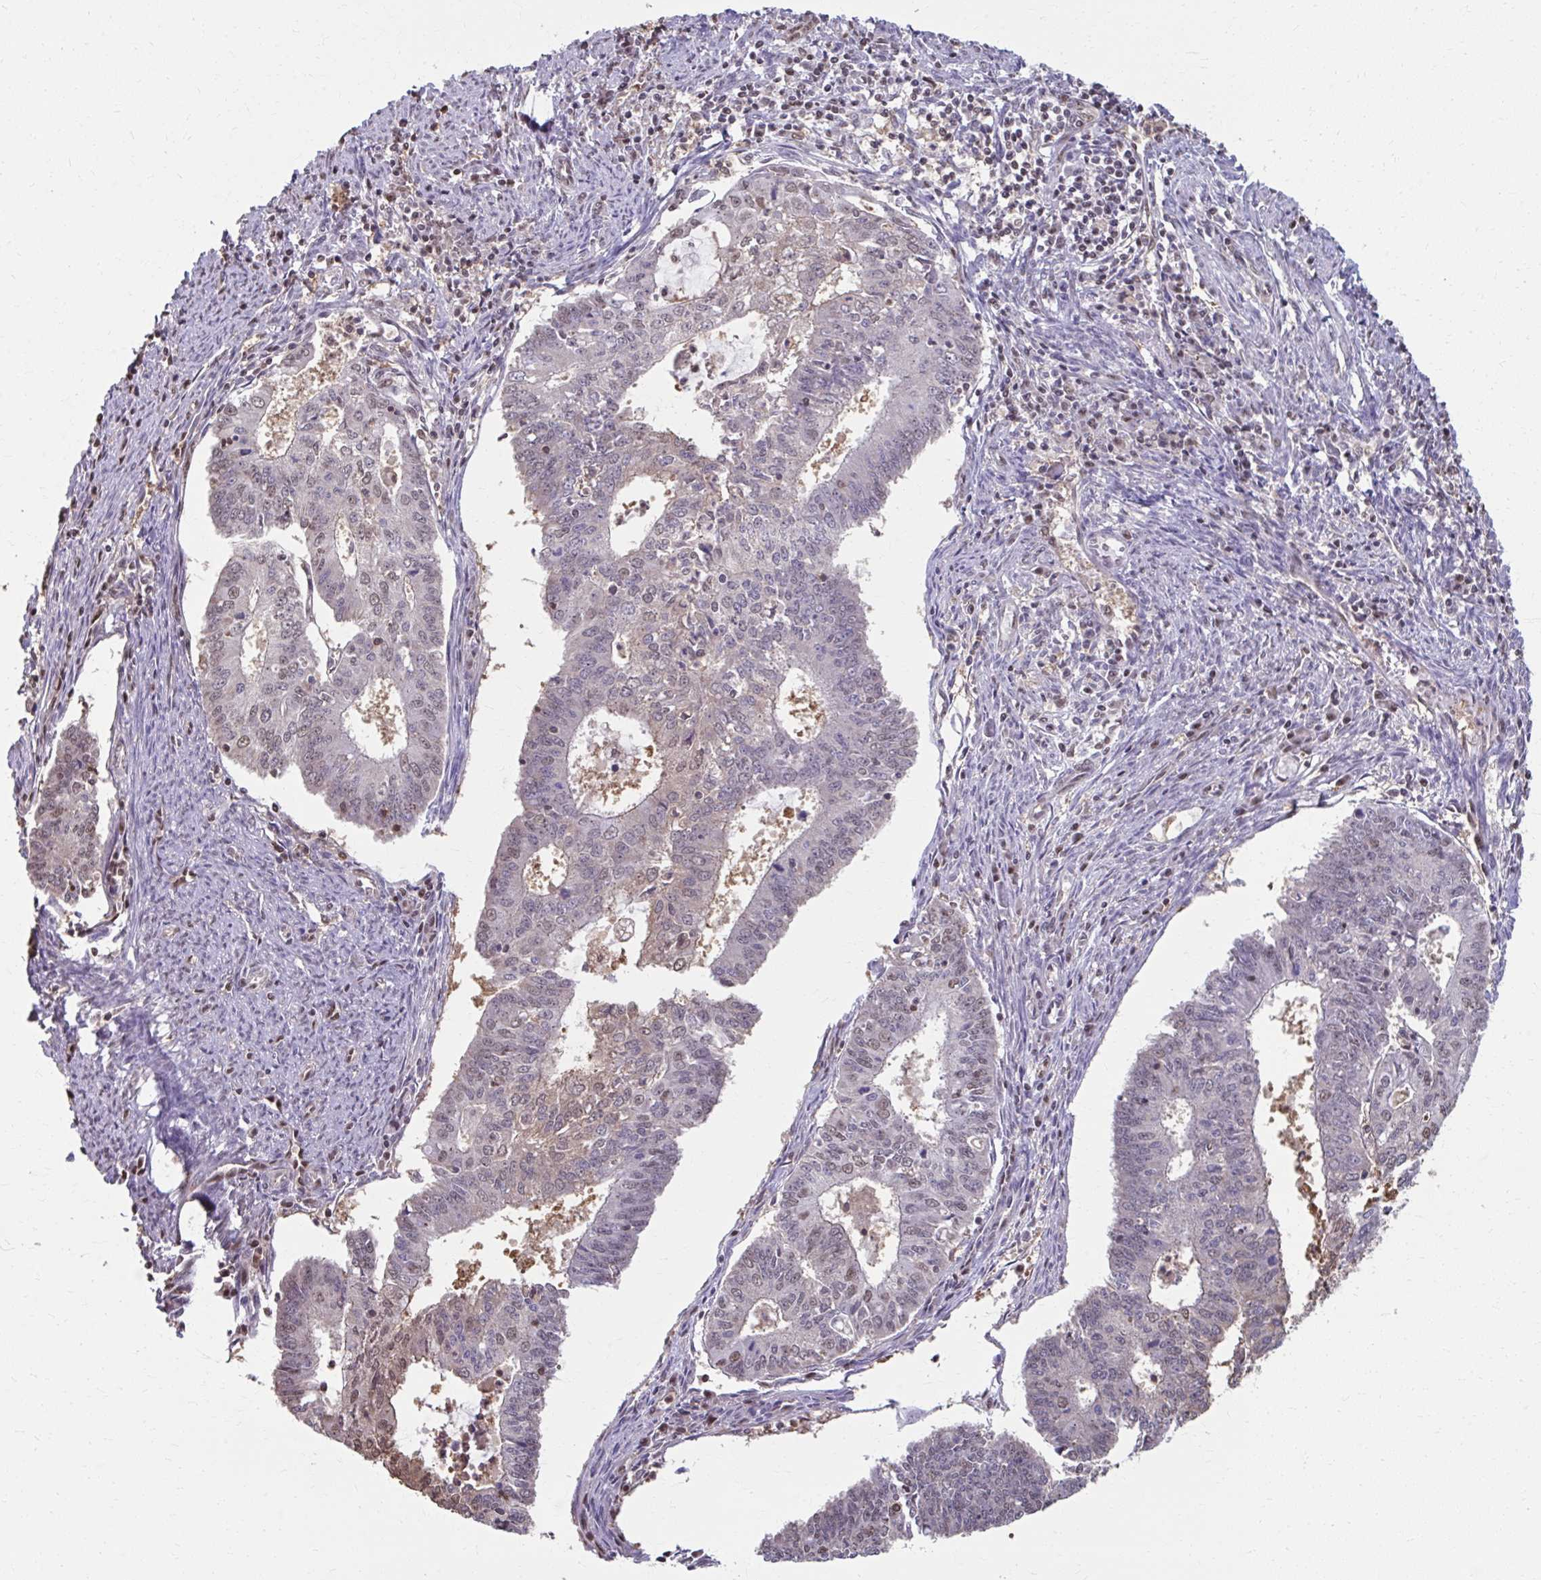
{"staining": {"intensity": "weak", "quantity": "<25%", "location": "nuclear"}, "tissue": "endometrial cancer", "cell_type": "Tumor cells", "image_type": "cancer", "snomed": [{"axis": "morphology", "description": "Adenocarcinoma, NOS"}, {"axis": "topography", "description": "Endometrium"}], "caption": "Tumor cells are negative for brown protein staining in endometrial cancer.", "gene": "ING4", "patient": {"sex": "female", "age": 61}}